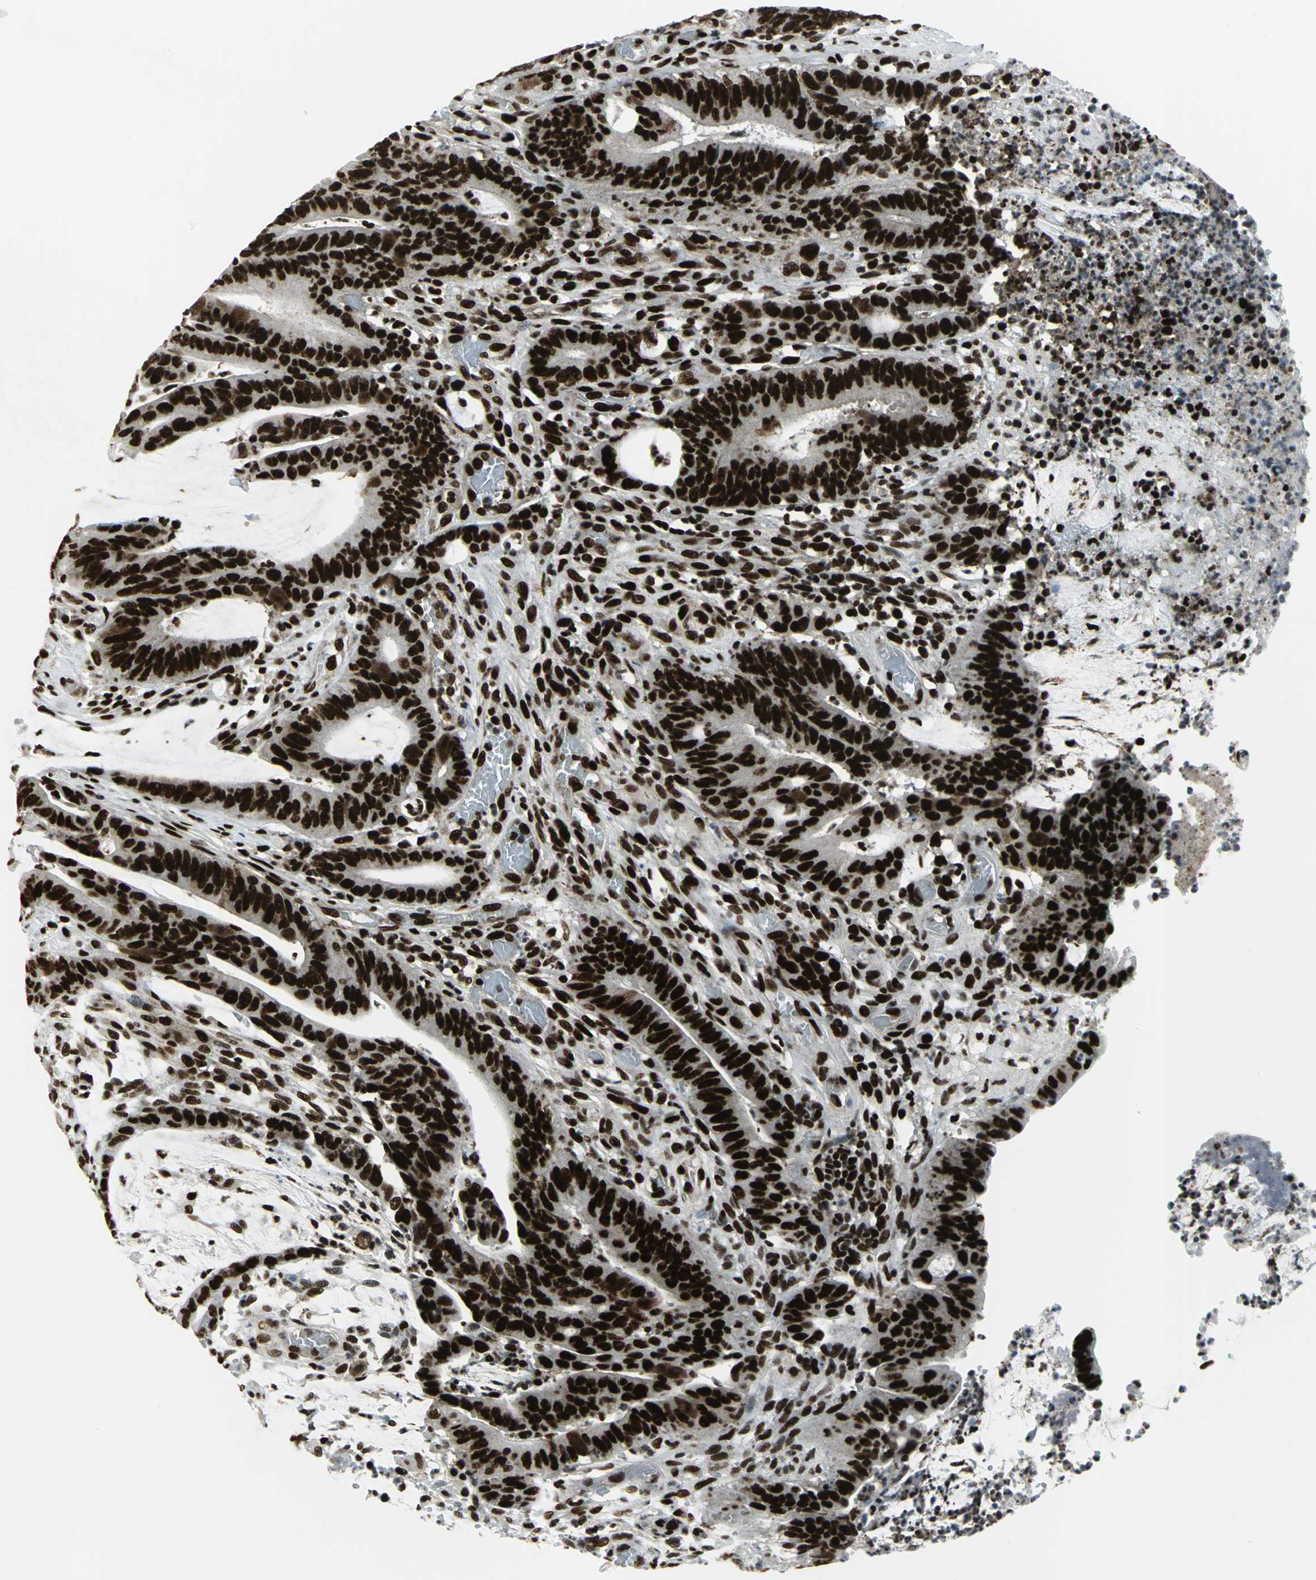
{"staining": {"intensity": "strong", "quantity": ">75%", "location": "nuclear"}, "tissue": "colorectal cancer", "cell_type": "Tumor cells", "image_type": "cancer", "snomed": [{"axis": "morphology", "description": "Adenocarcinoma, NOS"}, {"axis": "topography", "description": "Rectum"}], "caption": "Protein staining demonstrates strong nuclear staining in about >75% of tumor cells in colorectal cancer (adenocarcinoma).", "gene": "SMARCA4", "patient": {"sex": "female", "age": 66}}